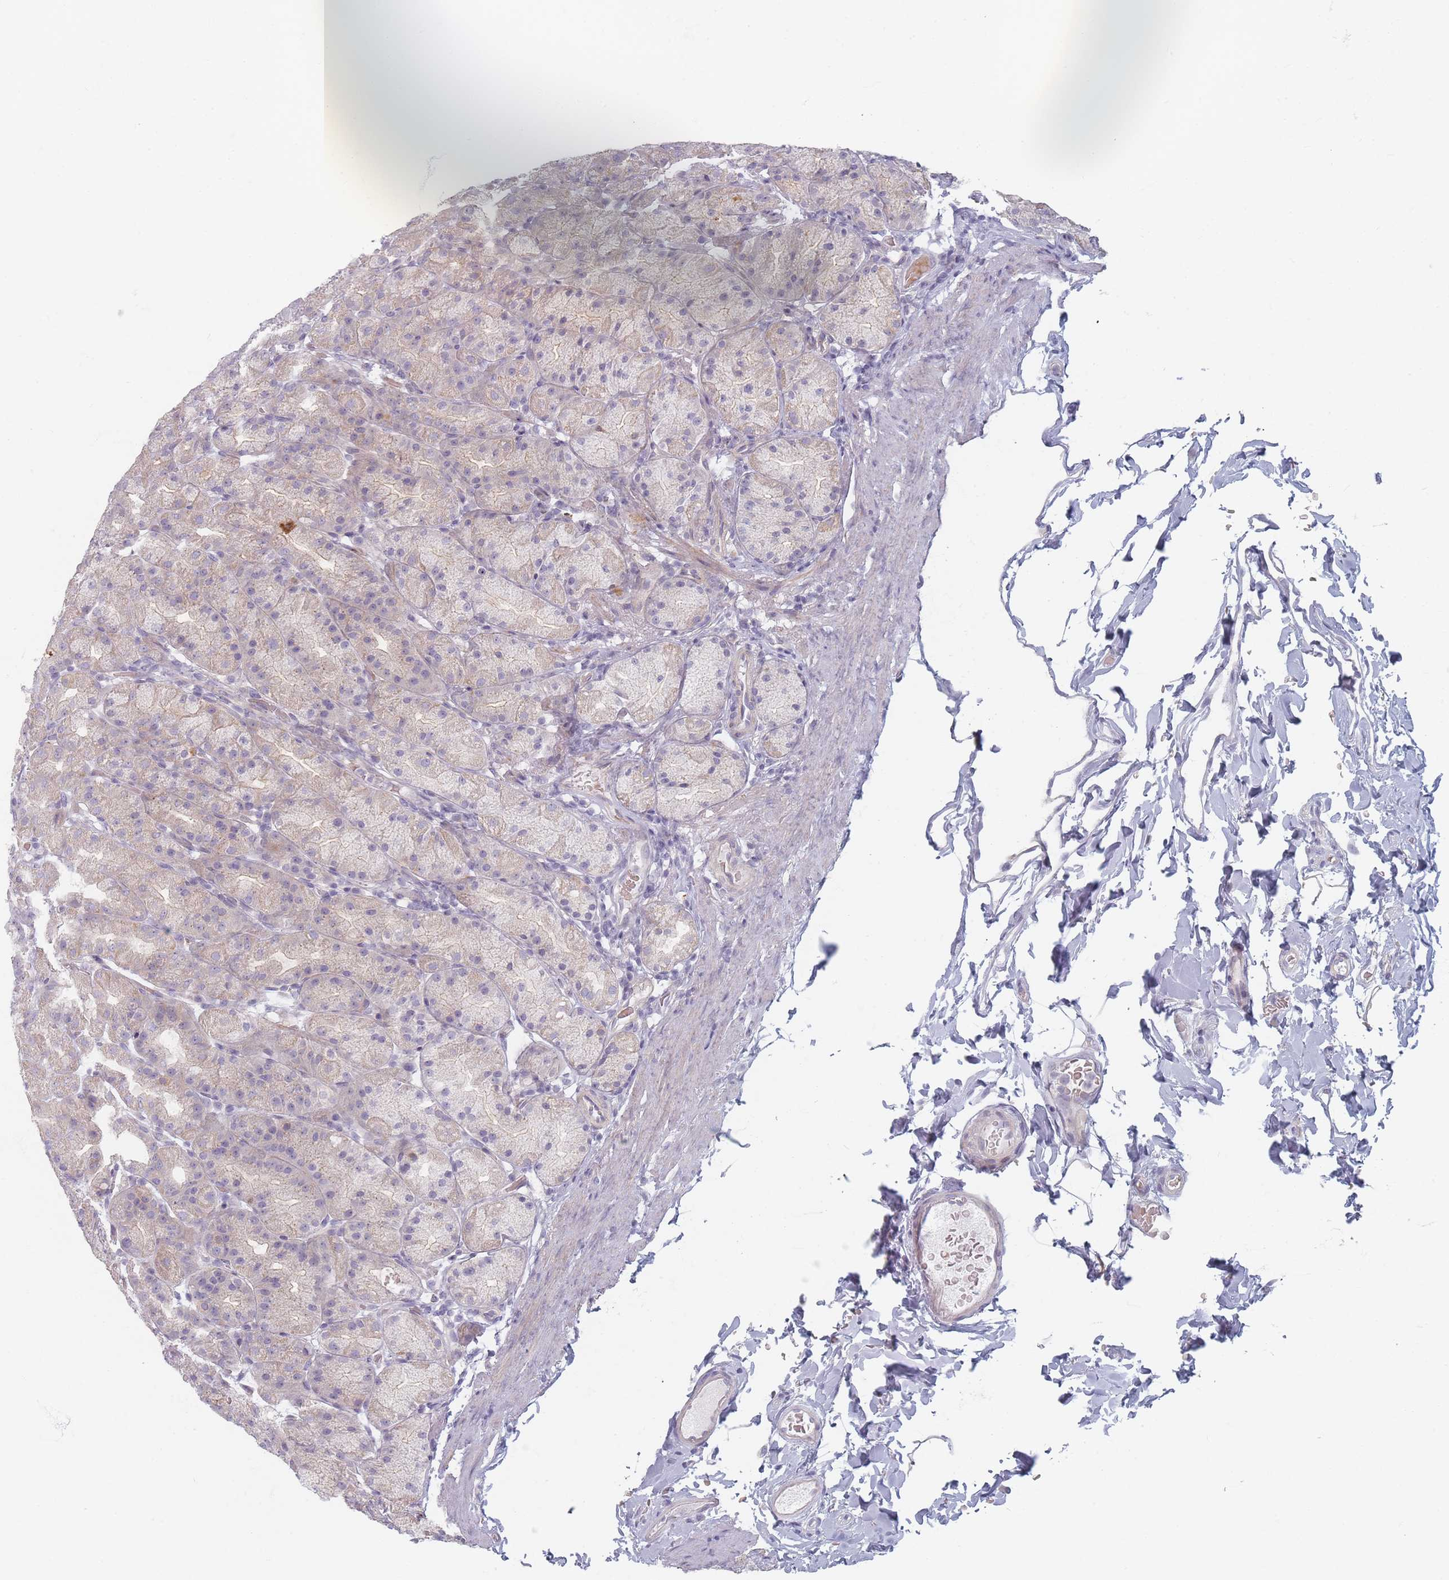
{"staining": {"intensity": "weak", "quantity": "25%-75%", "location": "cytoplasmic/membranous"}, "tissue": "stomach", "cell_type": "Glandular cells", "image_type": "normal", "snomed": [{"axis": "morphology", "description": "Normal tissue, NOS"}, {"axis": "topography", "description": "Stomach, upper"}, {"axis": "topography", "description": "Stomach"}], "caption": "Immunohistochemistry (DAB (3,3'-diaminobenzidine)) staining of unremarkable stomach displays weak cytoplasmic/membranous protein expression in about 25%-75% of glandular cells. The staining is performed using DAB brown chromogen to label protein expression. The nuclei are counter-stained blue using hematoxylin.", "gene": "TMOD1", "patient": {"sex": "male", "age": 68}}